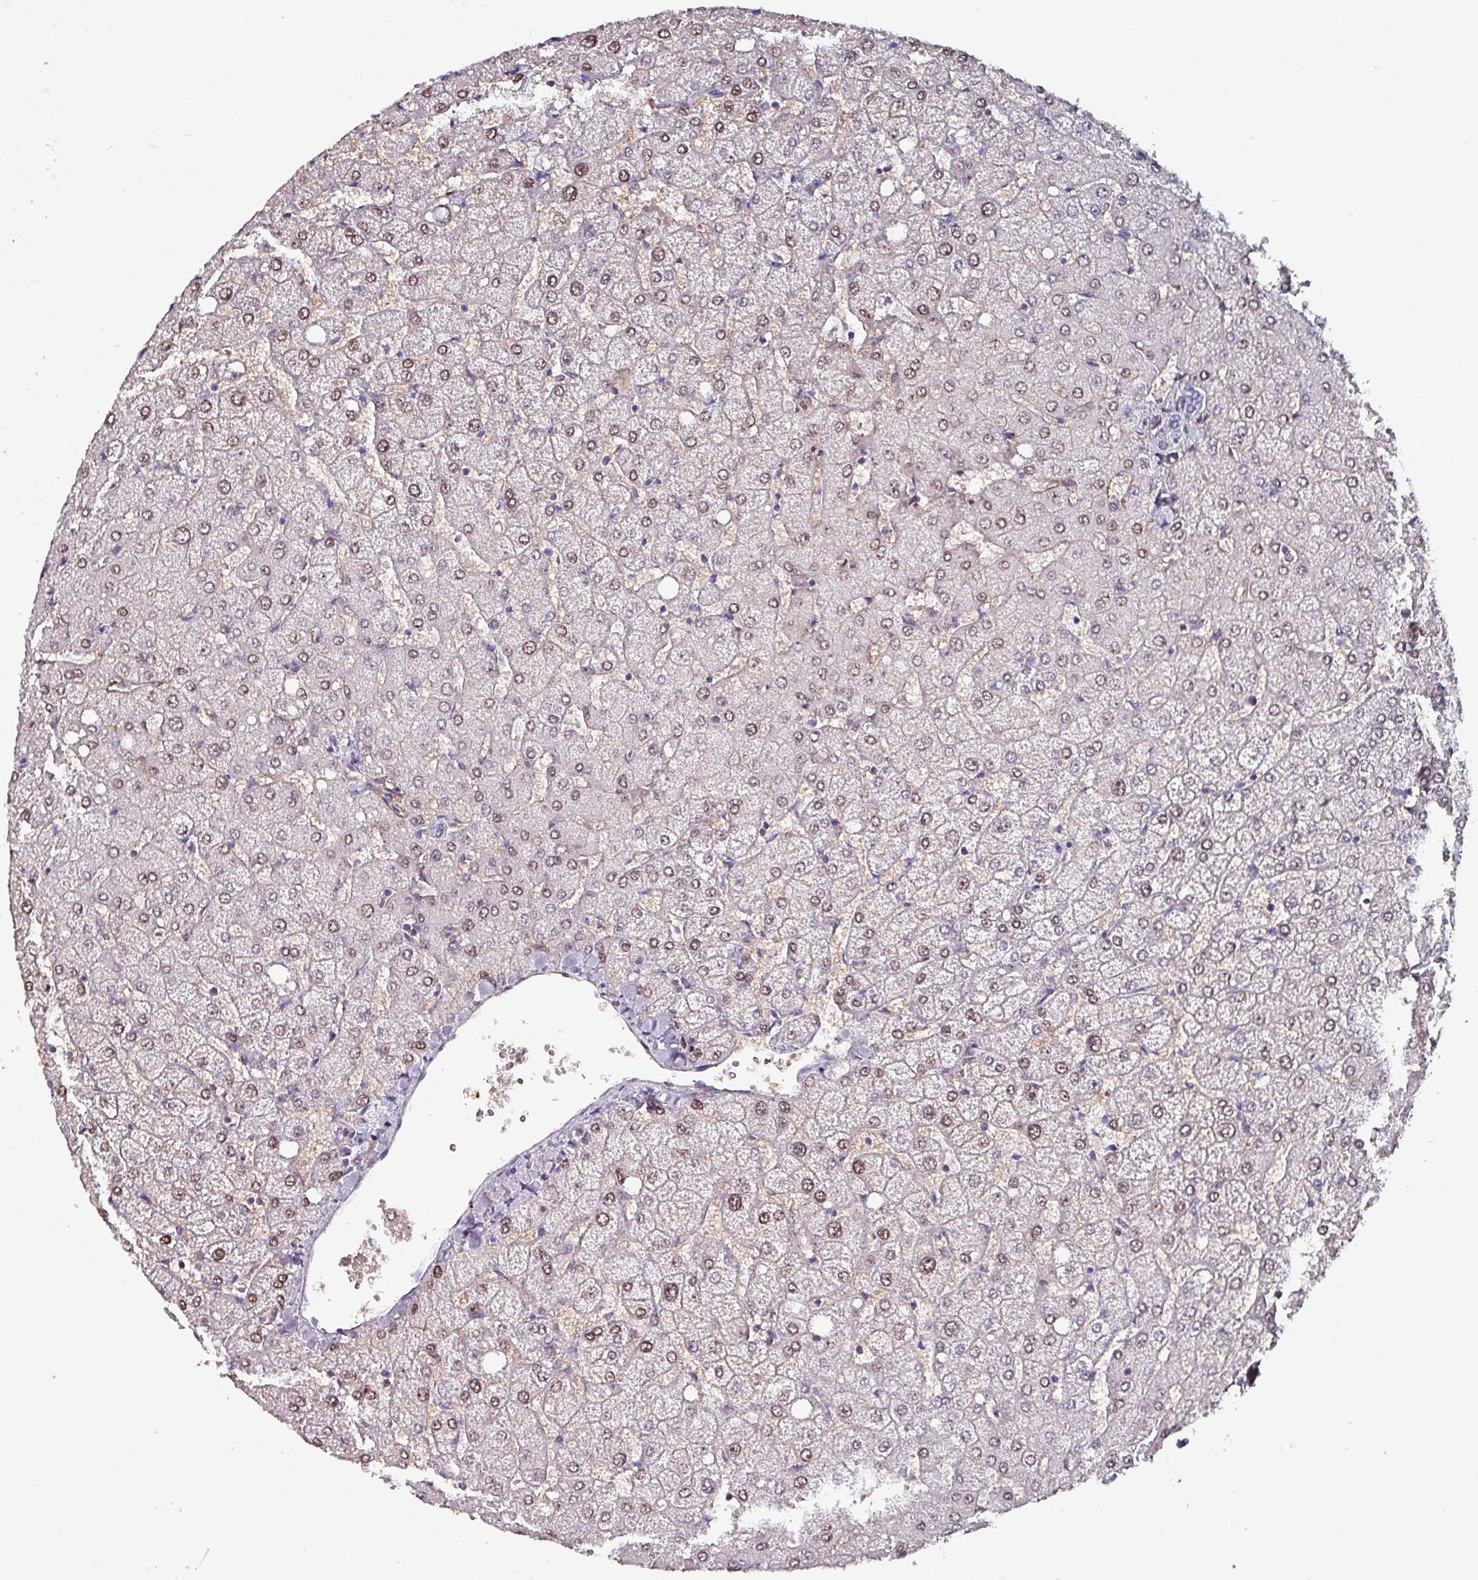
{"staining": {"intensity": "negative", "quantity": "none", "location": "none"}, "tissue": "liver", "cell_type": "Cholangiocytes", "image_type": "normal", "snomed": [{"axis": "morphology", "description": "Normal tissue, NOS"}, {"axis": "topography", "description": "Liver"}], "caption": "This is an immunohistochemistry (IHC) image of benign liver. There is no positivity in cholangiocytes.", "gene": "ZNF816", "patient": {"sex": "female", "age": 54}}